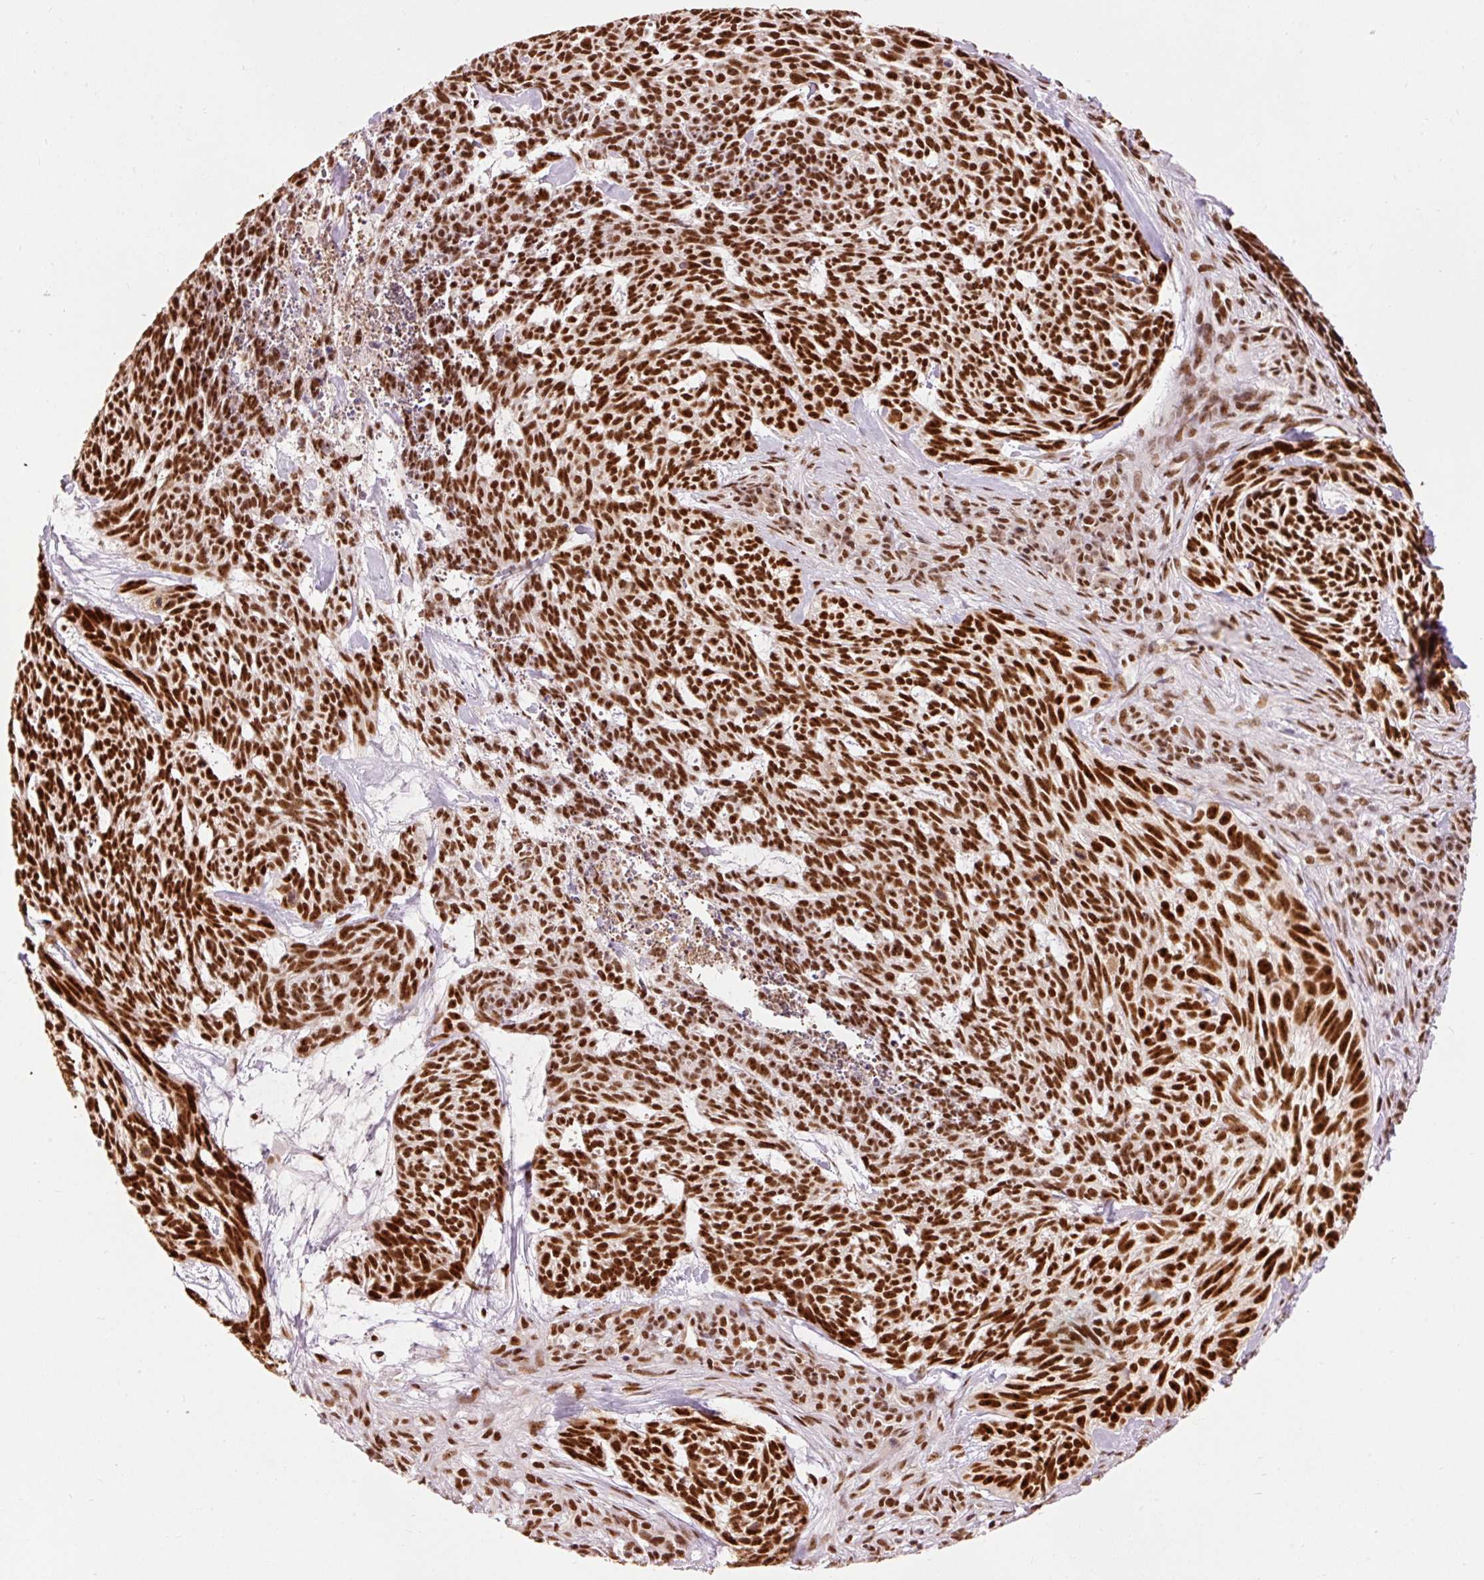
{"staining": {"intensity": "strong", "quantity": ">75%", "location": "nuclear"}, "tissue": "skin cancer", "cell_type": "Tumor cells", "image_type": "cancer", "snomed": [{"axis": "morphology", "description": "Basal cell carcinoma"}, {"axis": "topography", "description": "Skin"}], "caption": "A brown stain shows strong nuclear staining of a protein in skin cancer tumor cells. Using DAB (brown) and hematoxylin (blue) stains, captured at high magnification using brightfield microscopy.", "gene": "ZBTB44", "patient": {"sex": "female", "age": 93}}